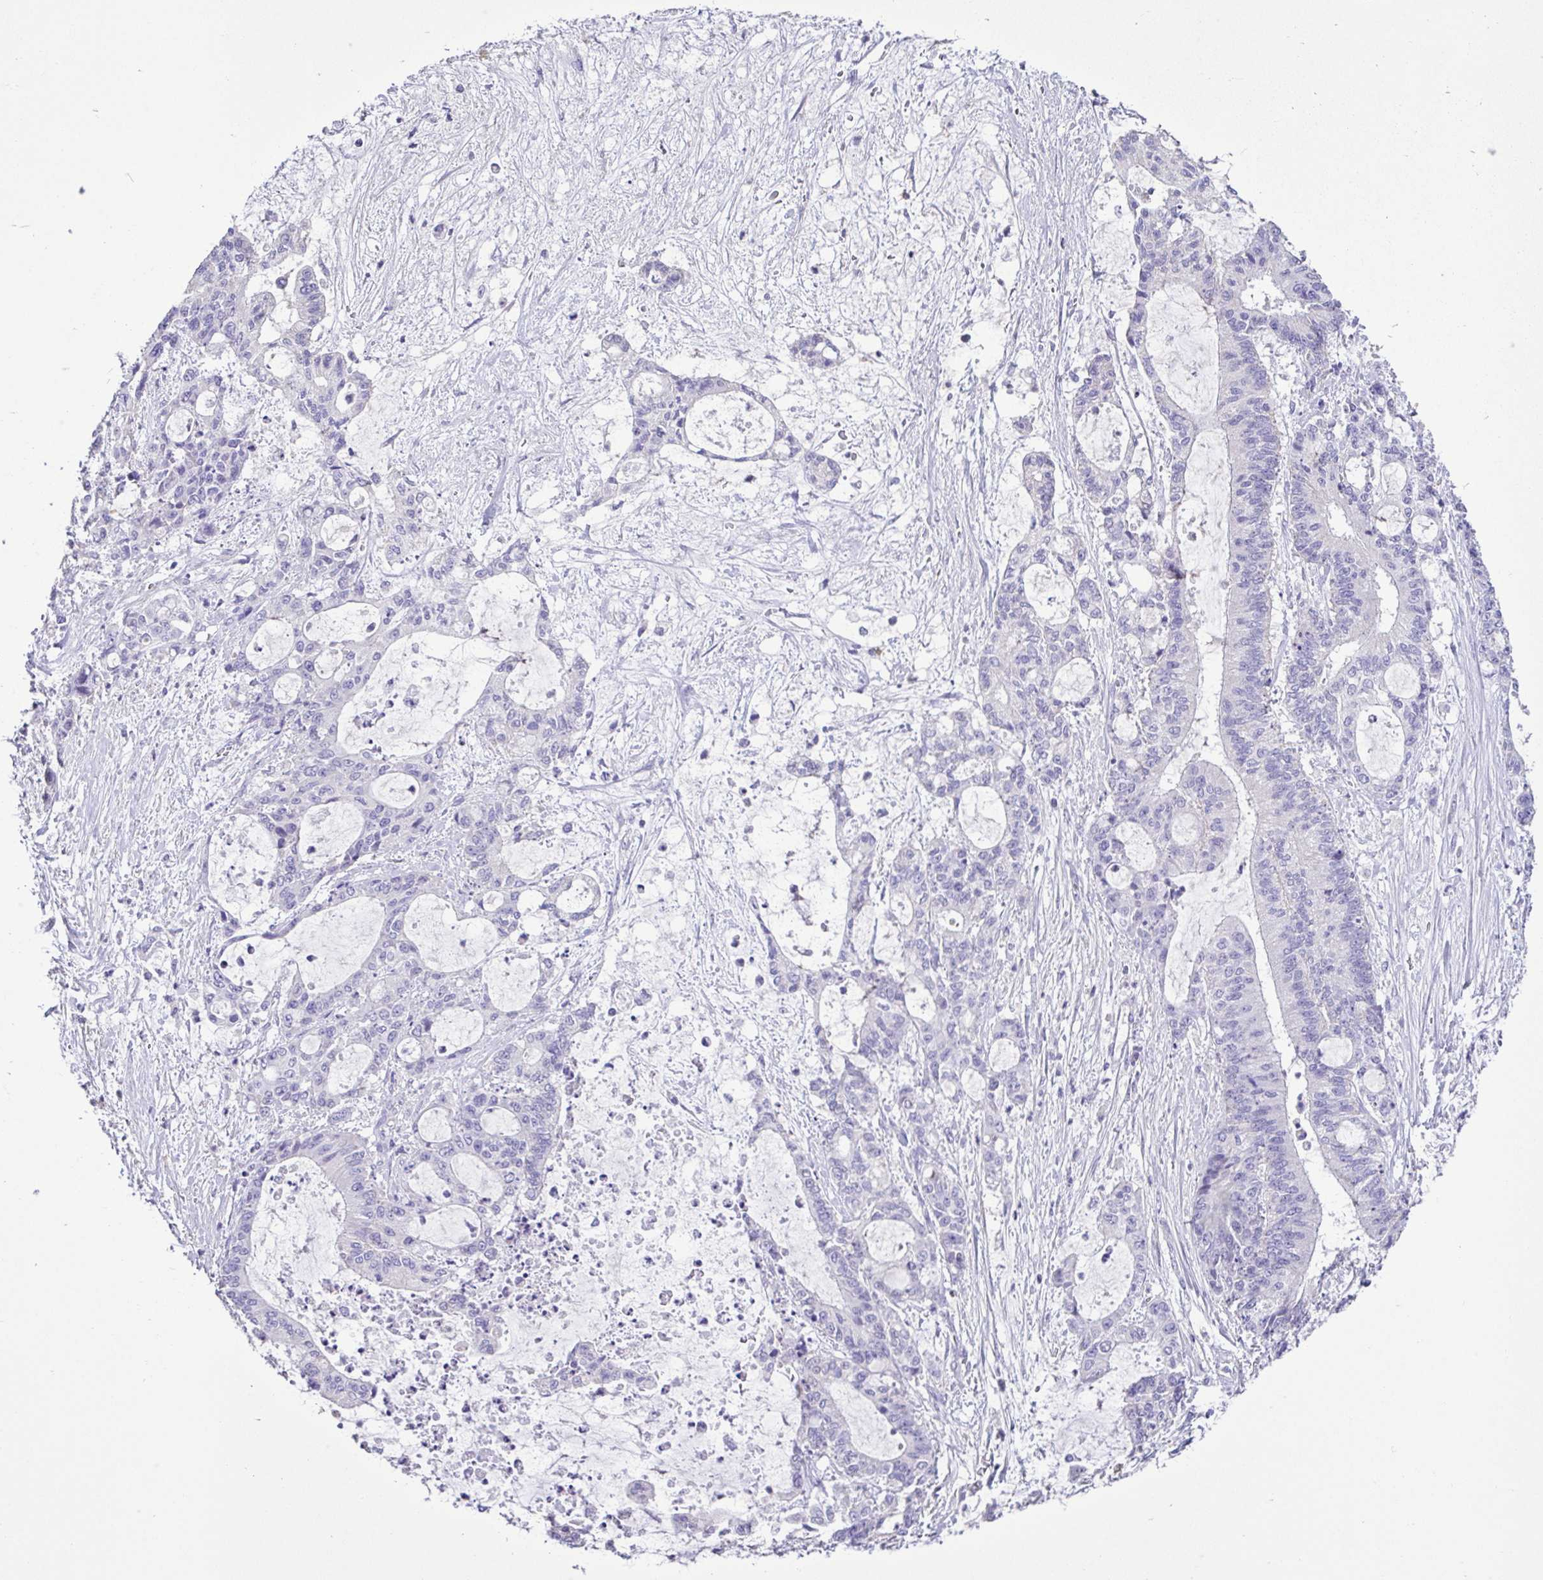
{"staining": {"intensity": "negative", "quantity": "none", "location": "none"}, "tissue": "liver cancer", "cell_type": "Tumor cells", "image_type": "cancer", "snomed": [{"axis": "morphology", "description": "Normal tissue, NOS"}, {"axis": "morphology", "description": "Cholangiocarcinoma"}, {"axis": "topography", "description": "Liver"}, {"axis": "topography", "description": "Peripheral nerve tissue"}], "caption": "Image shows no significant protein positivity in tumor cells of cholangiocarcinoma (liver). (DAB (3,3'-diaminobenzidine) immunohistochemistry visualized using brightfield microscopy, high magnification).", "gene": "PLA2G4E", "patient": {"sex": "female", "age": 73}}